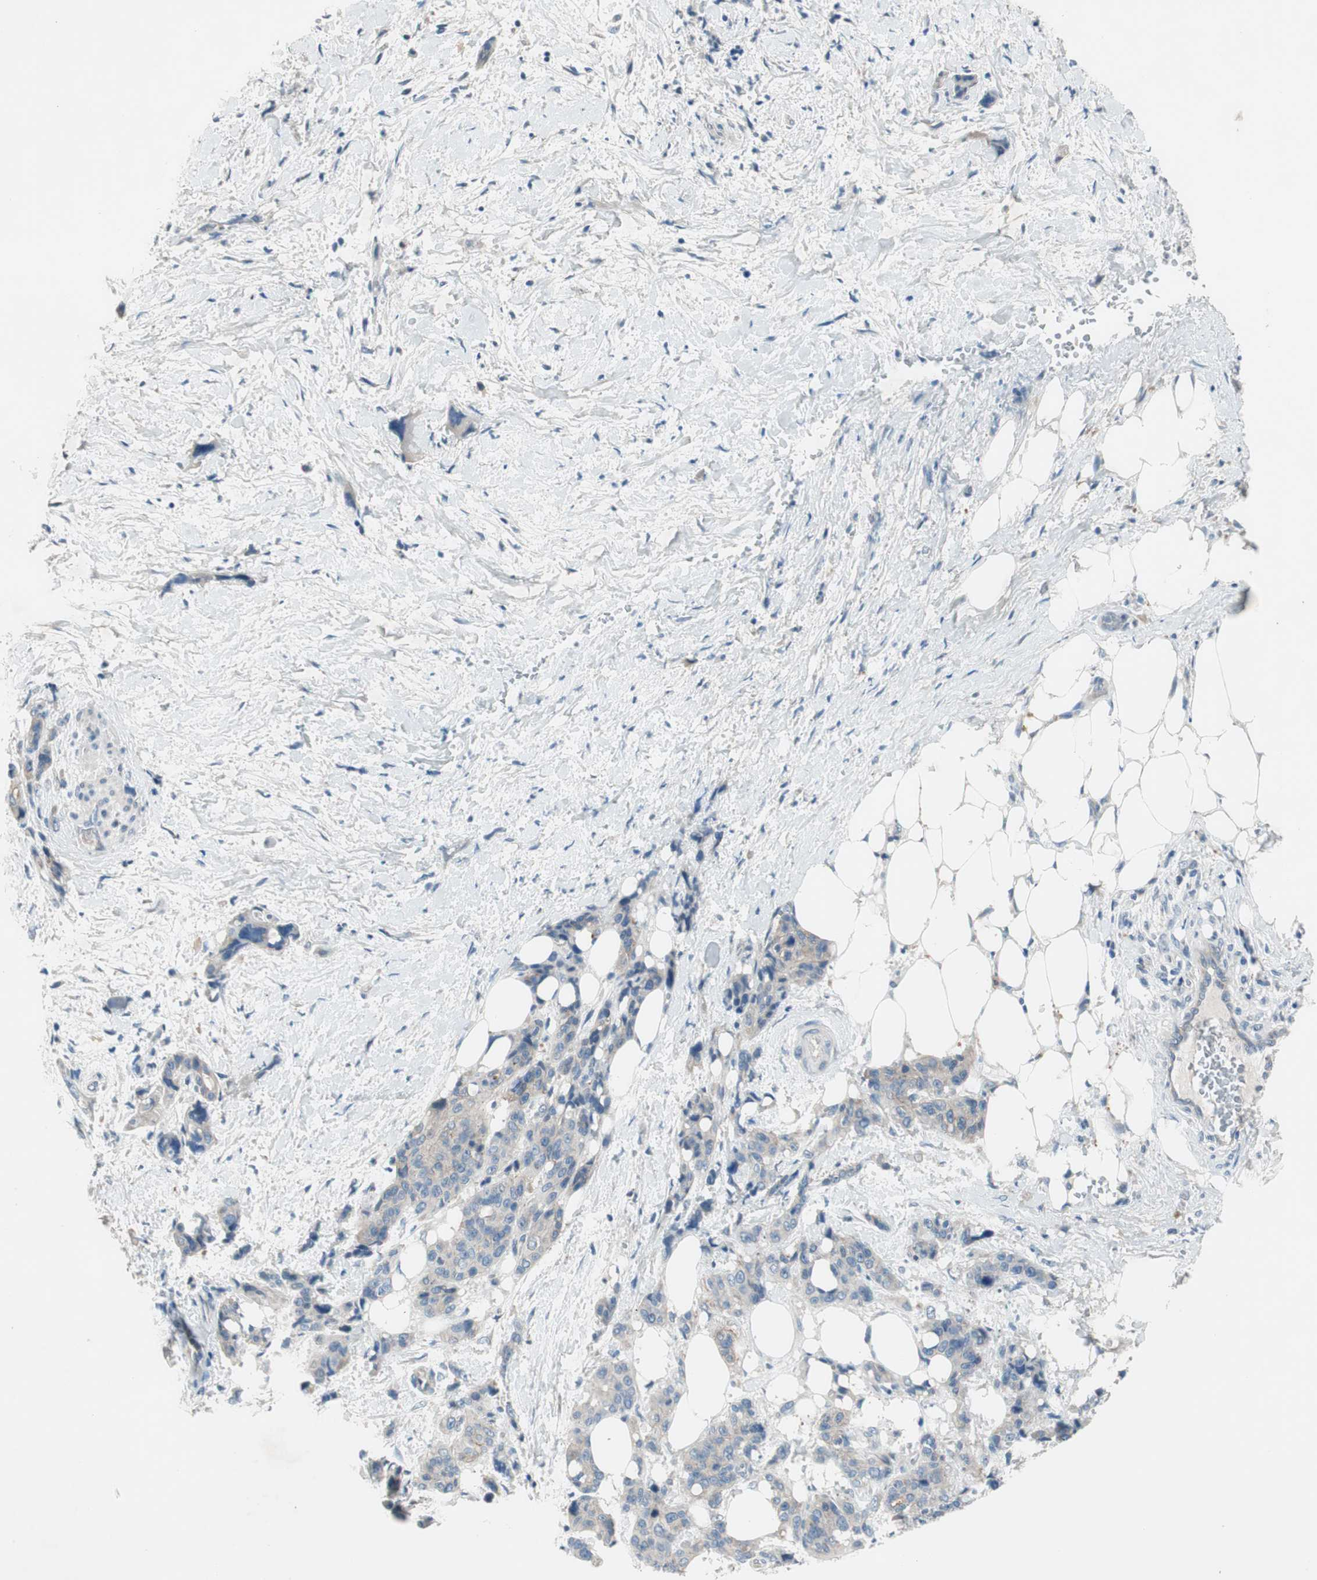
{"staining": {"intensity": "negative", "quantity": "none", "location": "none"}, "tissue": "pancreatic cancer", "cell_type": "Tumor cells", "image_type": "cancer", "snomed": [{"axis": "morphology", "description": "Adenocarcinoma, NOS"}, {"axis": "topography", "description": "Pancreas"}], "caption": "Immunohistochemical staining of adenocarcinoma (pancreatic) reveals no significant staining in tumor cells. Brightfield microscopy of immunohistochemistry stained with DAB (brown) and hematoxylin (blue), captured at high magnification.", "gene": "PRRG4", "patient": {"sex": "male", "age": 46}}